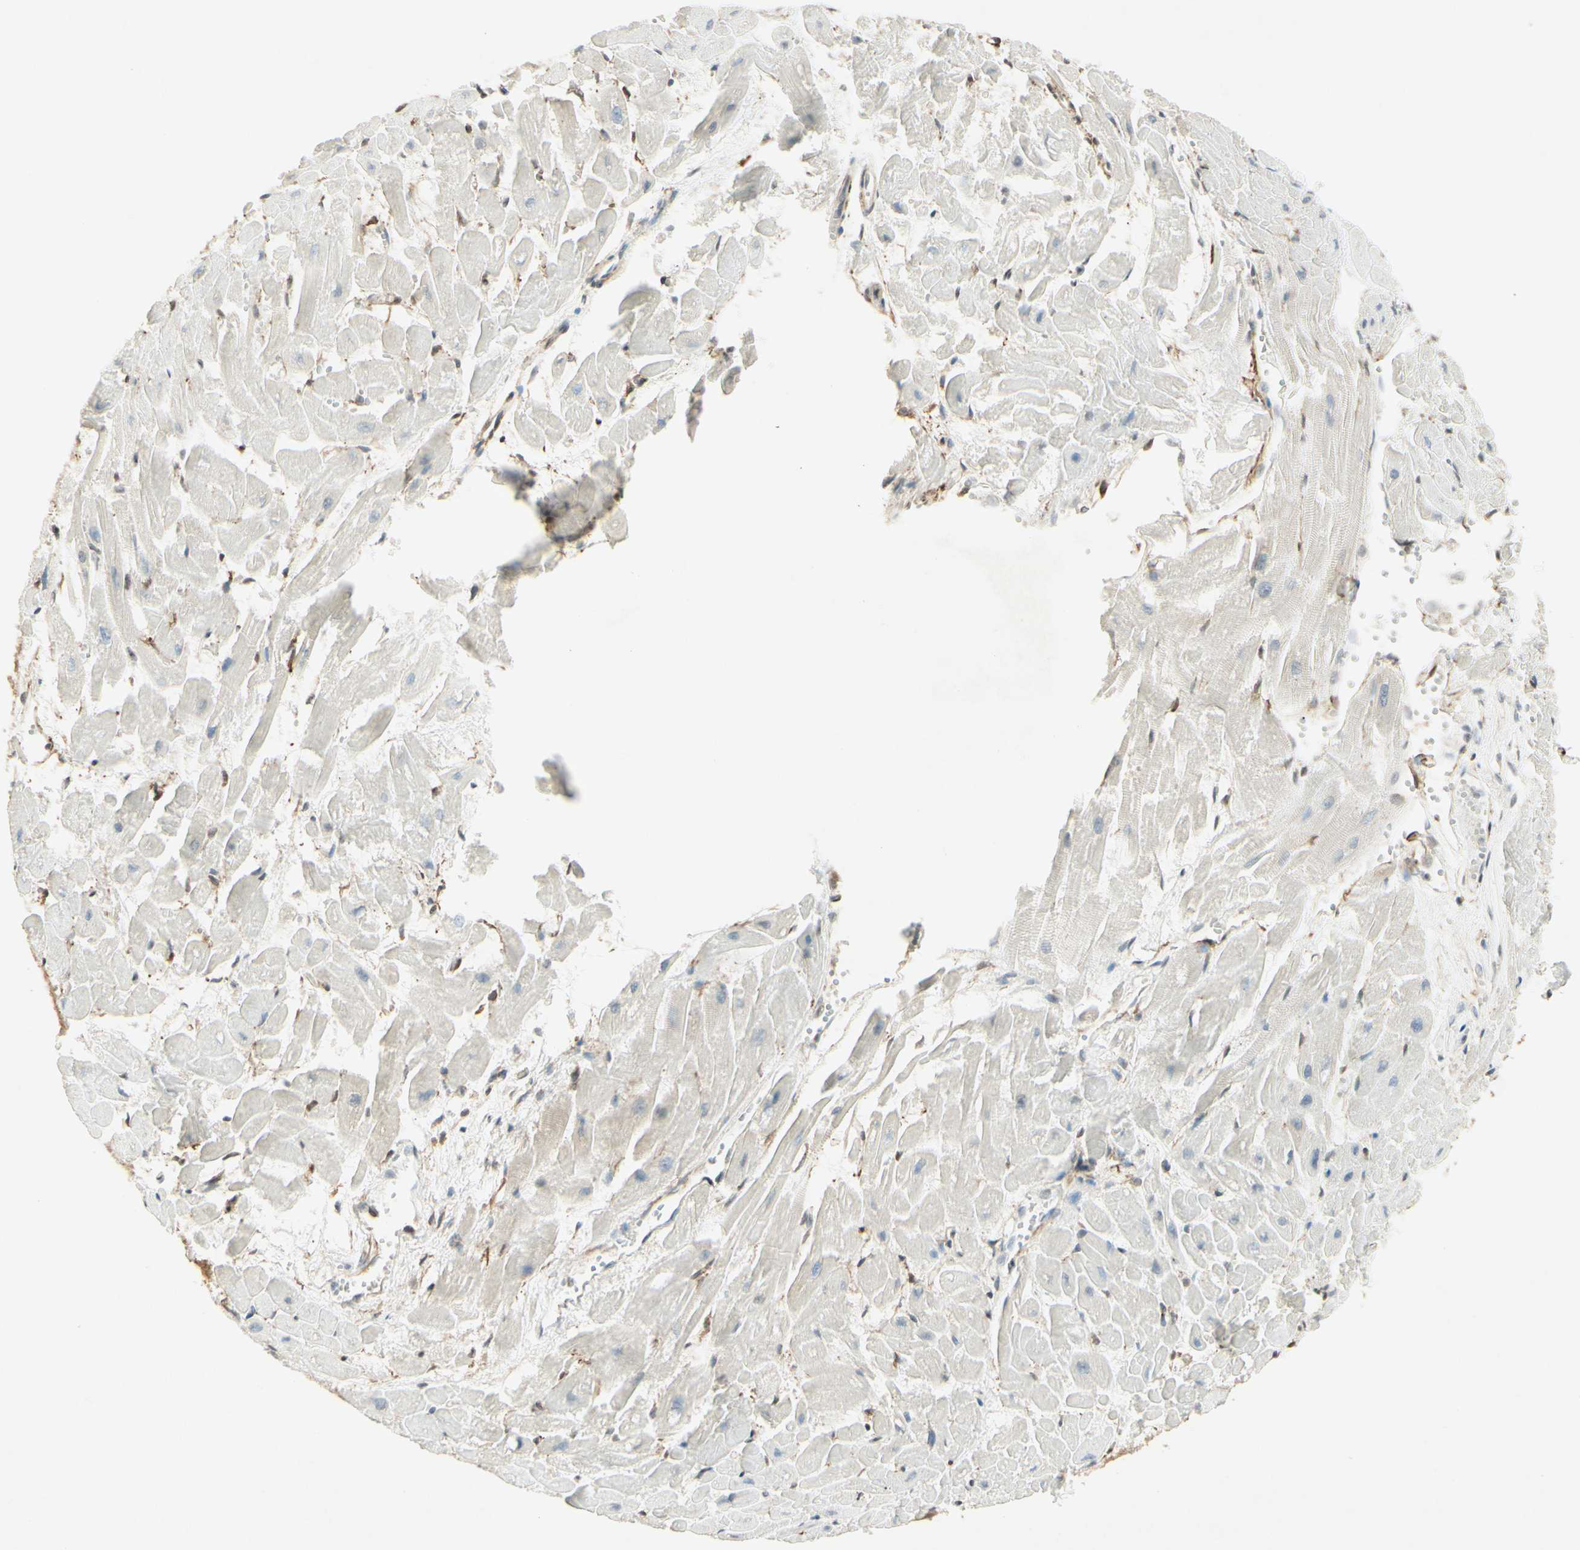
{"staining": {"intensity": "negative", "quantity": "none", "location": "none"}, "tissue": "heart muscle", "cell_type": "Cardiomyocytes", "image_type": "normal", "snomed": [{"axis": "morphology", "description": "Normal tissue, NOS"}, {"axis": "topography", "description": "Heart"}], "caption": "DAB immunohistochemical staining of normal heart muscle displays no significant positivity in cardiomyocytes.", "gene": "MAP1B", "patient": {"sex": "female", "age": 19}}